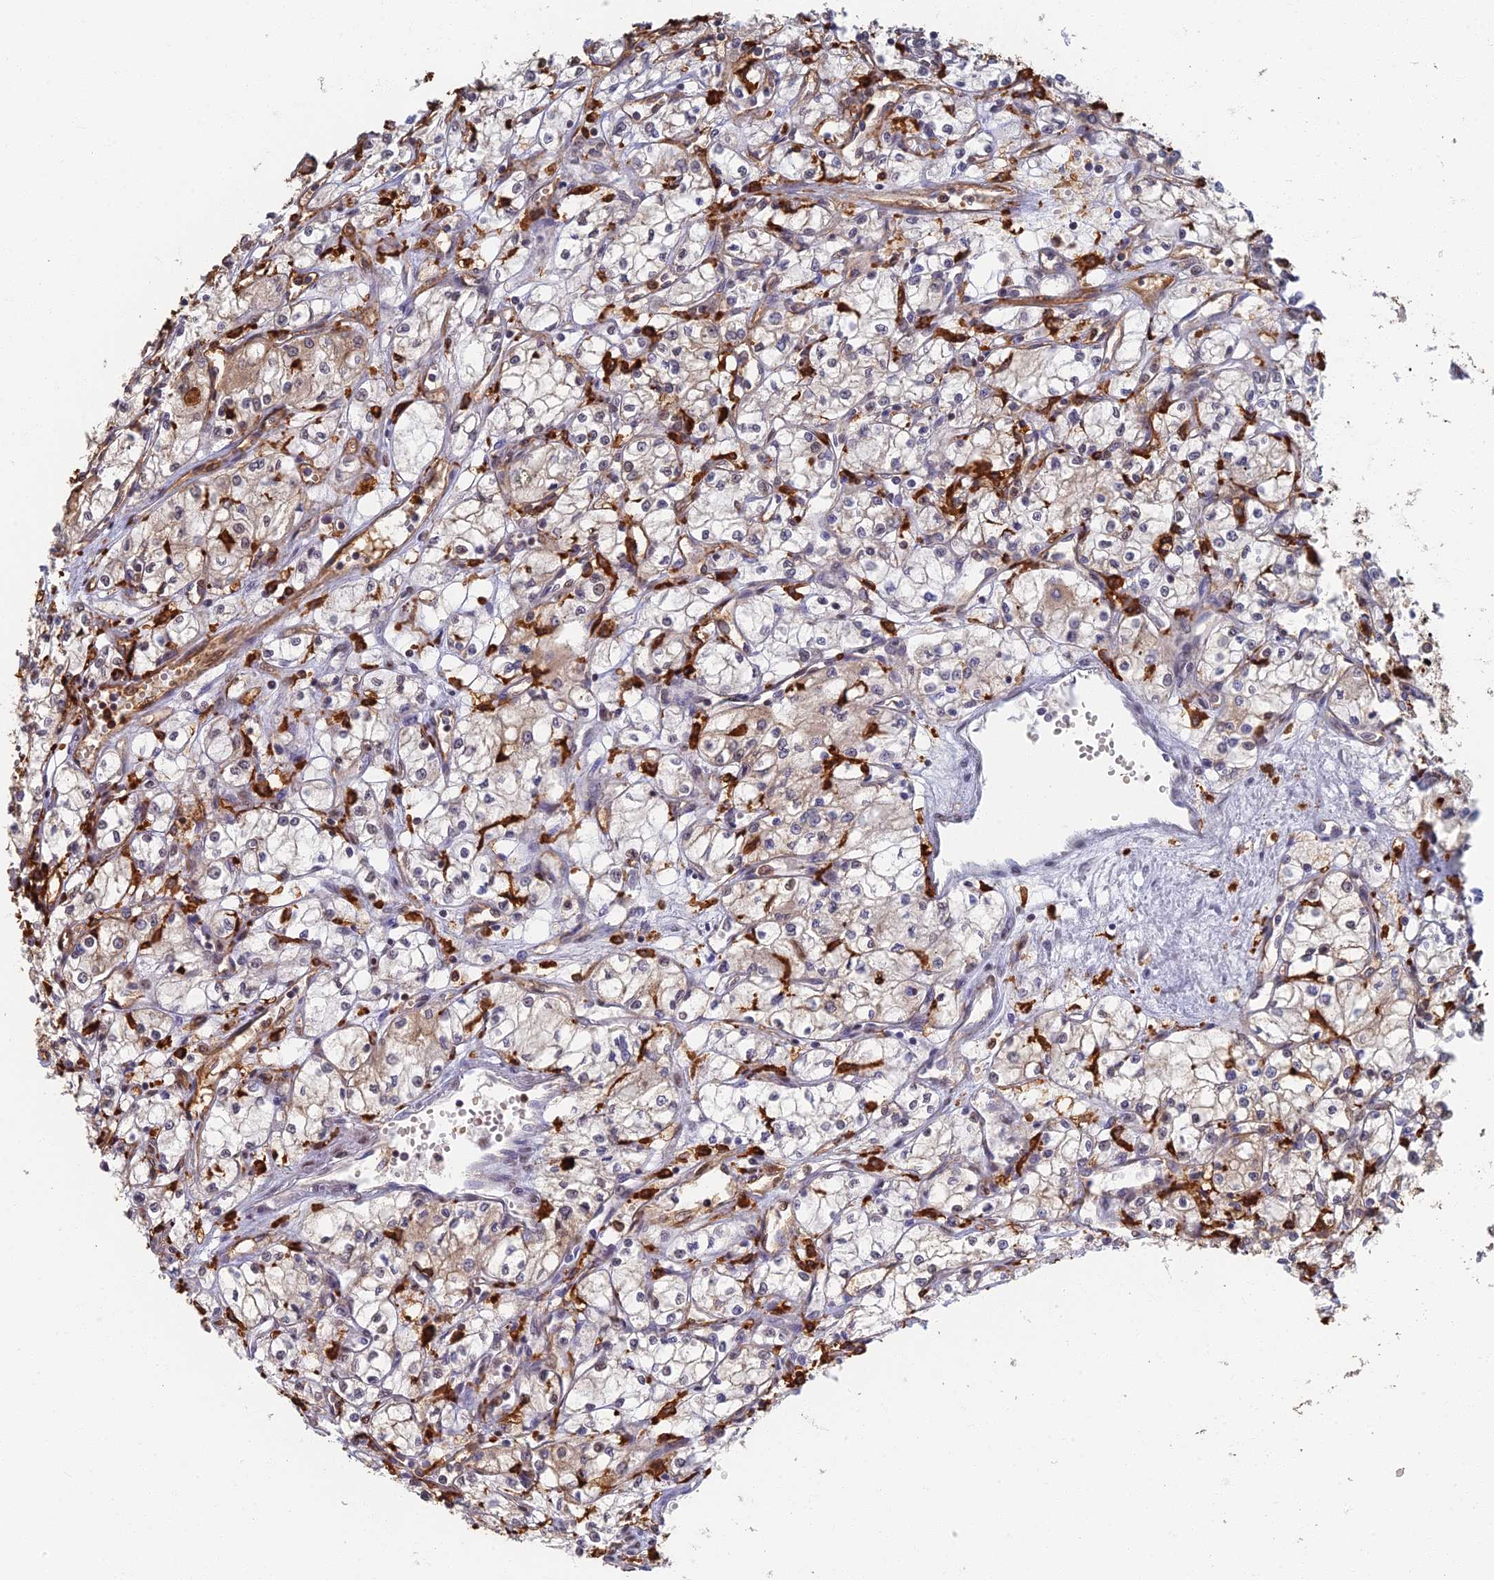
{"staining": {"intensity": "weak", "quantity": "<25%", "location": "cytoplasmic/membranous"}, "tissue": "renal cancer", "cell_type": "Tumor cells", "image_type": "cancer", "snomed": [{"axis": "morphology", "description": "Adenocarcinoma, NOS"}, {"axis": "topography", "description": "Kidney"}], "caption": "Renal cancer (adenocarcinoma) stained for a protein using IHC displays no staining tumor cells.", "gene": "GPATCH1", "patient": {"sex": "male", "age": 59}}